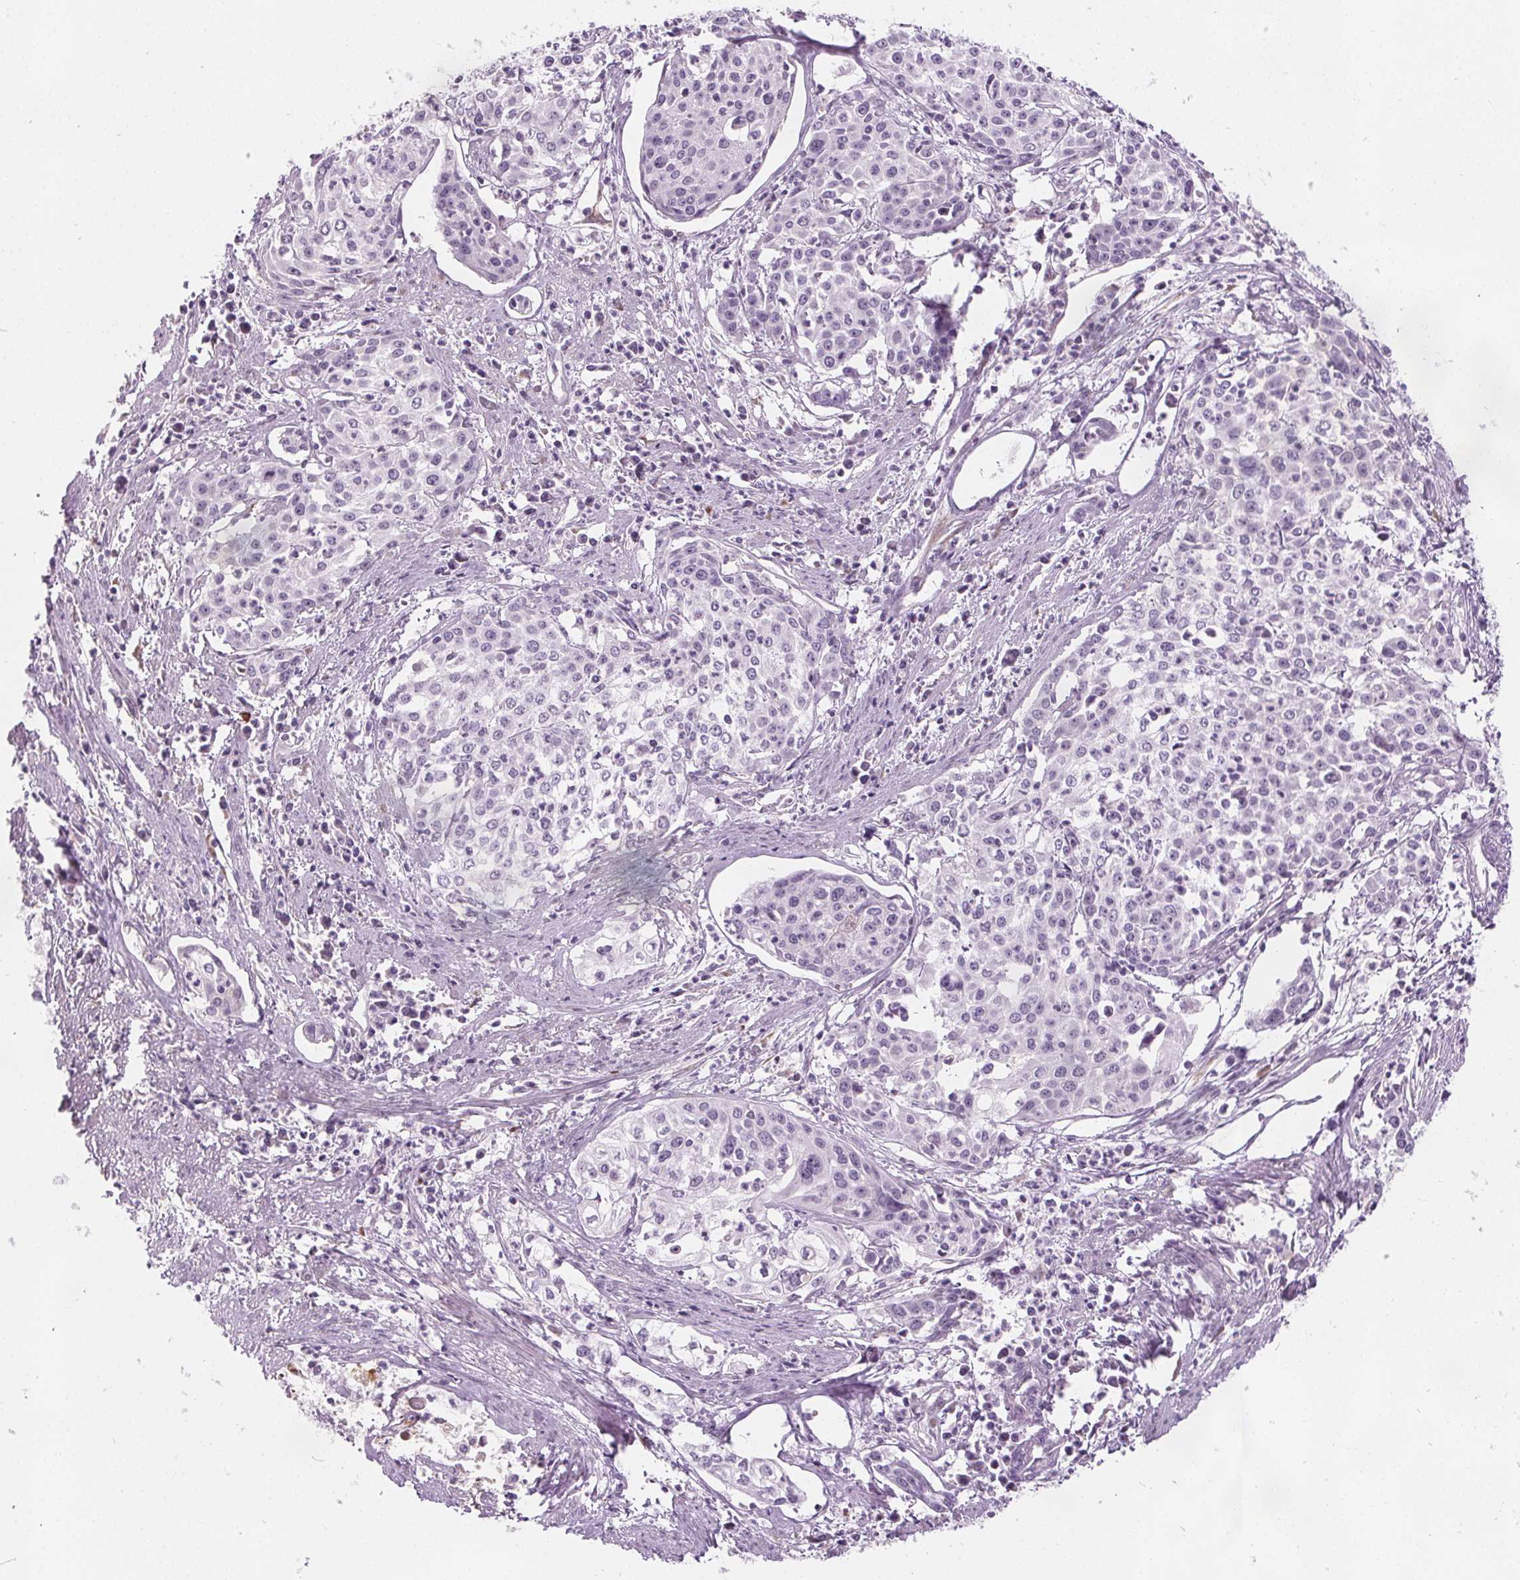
{"staining": {"intensity": "negative", "quantity": "none", "location": "none"}, "tissue": "cervical cancer", "cell_type": "Tumor cells", "image_type": "cancer", "snomed": [{"axis": "morphology", "description": "Squamous cell carcinoma, NOS"}, {"axis": "topography", "description": "Cervix"}], "caption": "Tumor cells are negative for protein expression in human cervical cancer.", "gene": "ACOX2", "patient": {"sex": "female", "age": 39}}